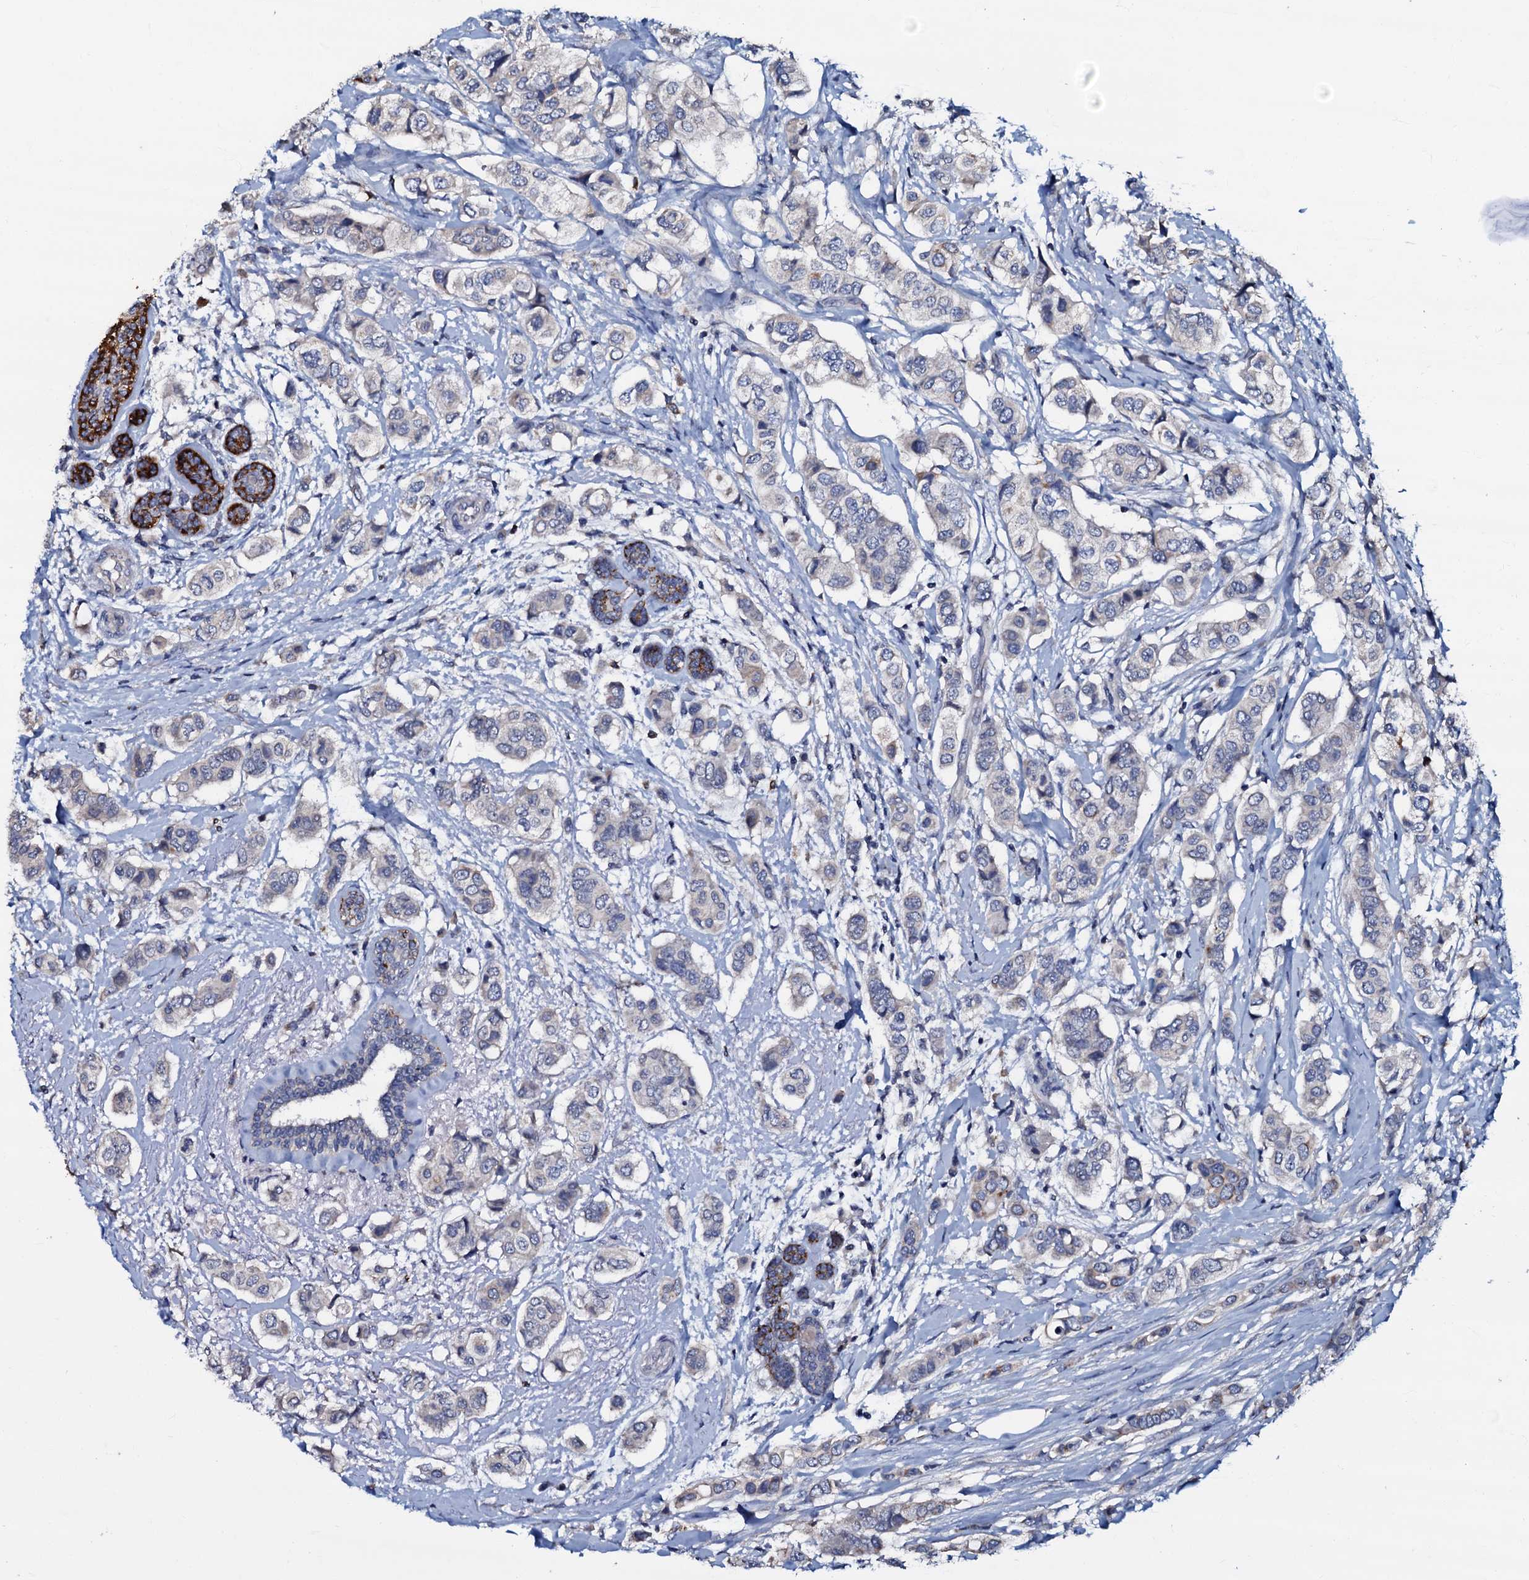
{"staining": {"intensity": "negative", "quantity": "none", "location": "none"}, "tissue": "breast cancer", "cell_type": "Tumor cells", "image_type": "cancer", "snomed": [{"axis": "morphology", "description": "Lobular carcinoma"}, {"axis": "topography", "description": "Breast"}], "caption": "The photomicrograph demonstrates no staining of tumor cells in breast lobular carcinoma. (Brightfield microscopy of DAB immunohistochemistry (IHC) at high magnification).", "gene": "CPNE2", "patient": {"sex": "female", "age": 51}}